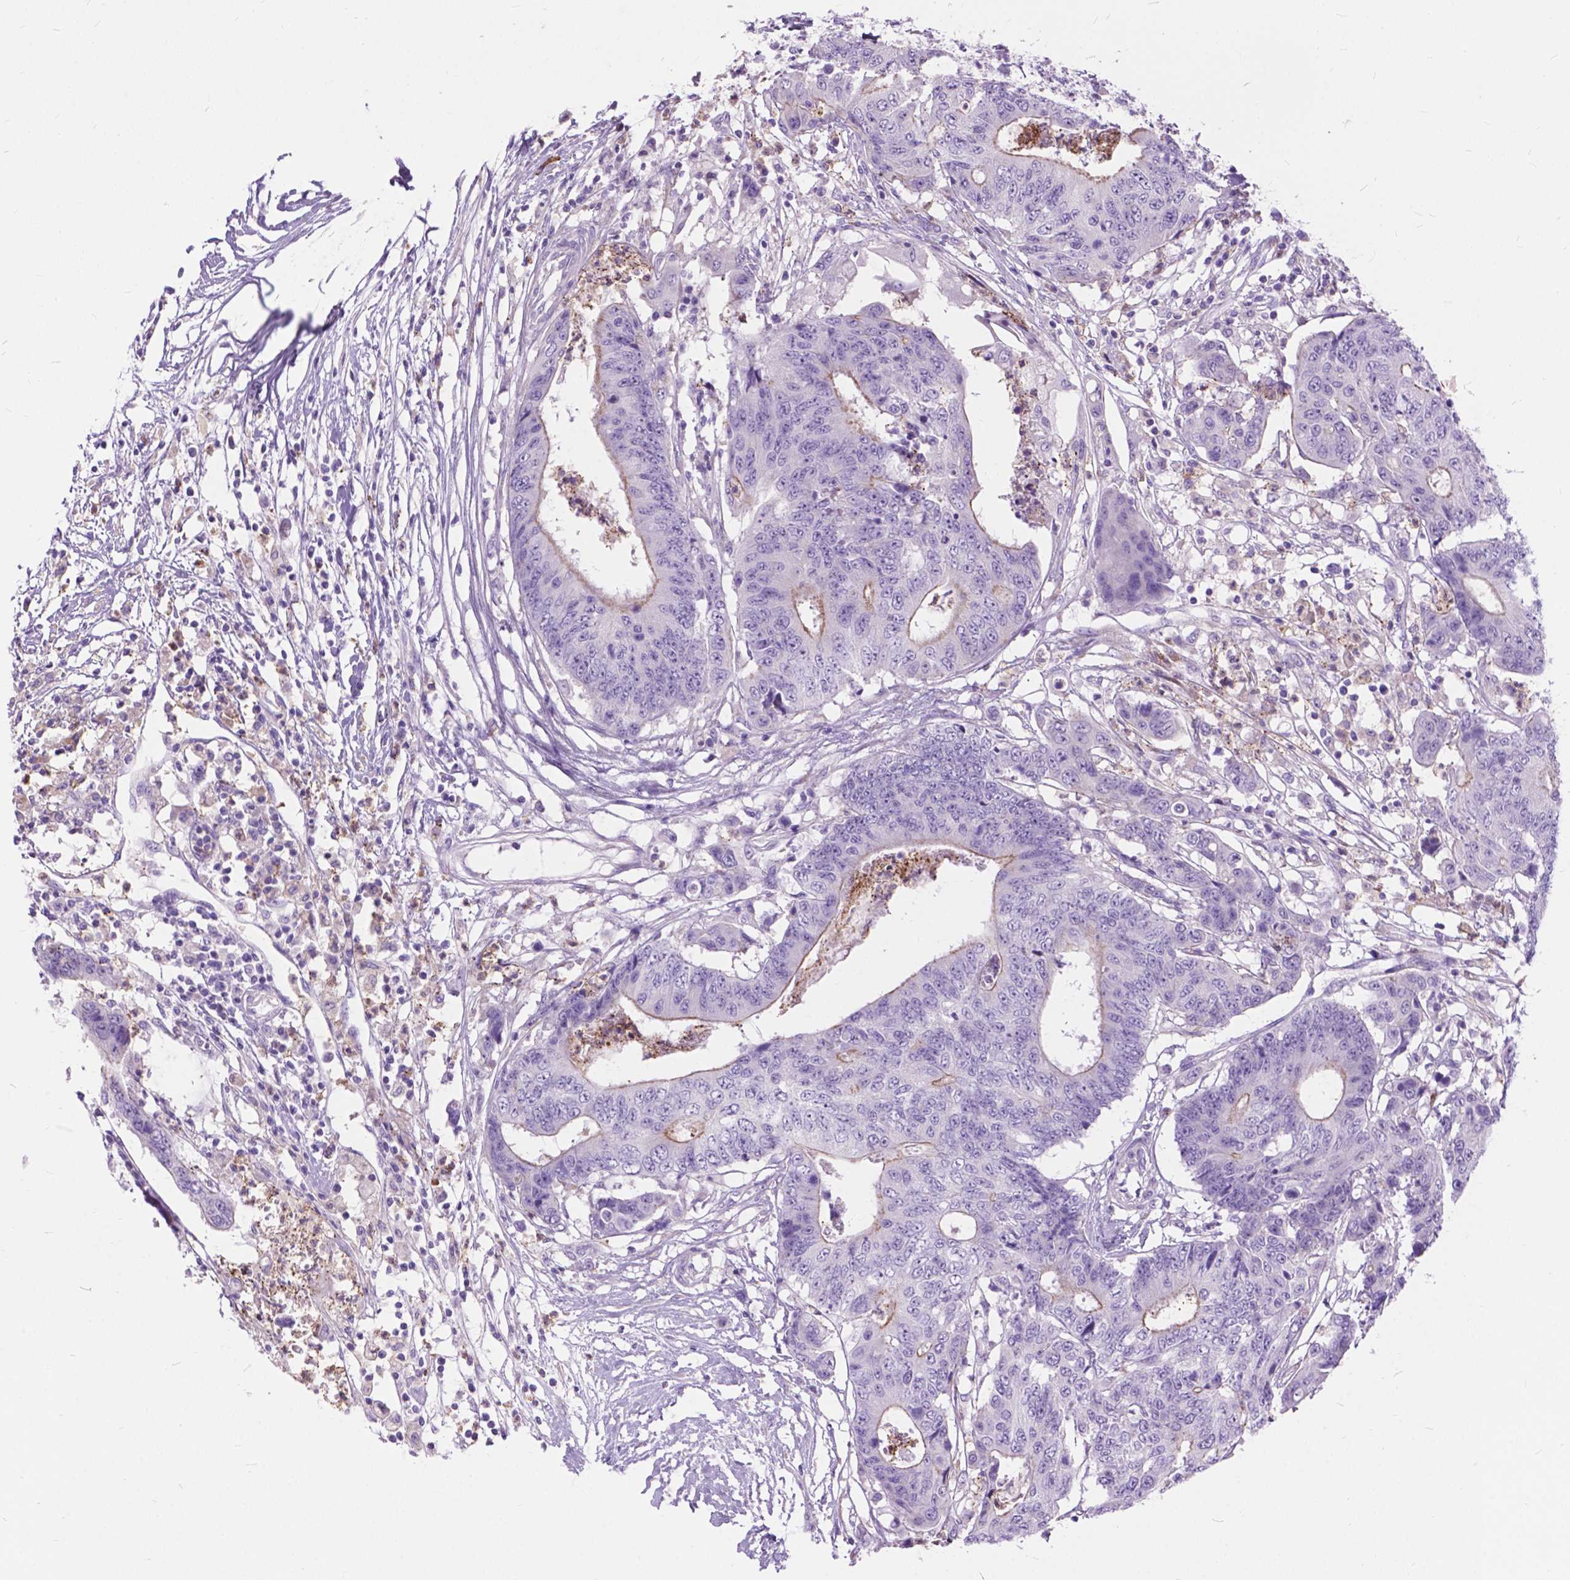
{"staining": {"intensity": "moderate", "quantity": "<25%", "location": "cytoplasmic/membranous"}, "tissue": "colorectal cancer", "cell_type": "Tumor cells", "image_type": "cancer", "snomed": [{"axis": "morphology", "description": "Adenocarcinoma, NOS"}, {"axis": "topography", "description": "Colon"}], "caption": "About <25% of tumor cells in colorectal cancer (adenocarcinoma) reveal moderate cytoplasmic/membranous protein staining as visualized by brown immunohistochemical staining.", "gene": "PRR35", "patient": {"sex": "female", "age": 48}}